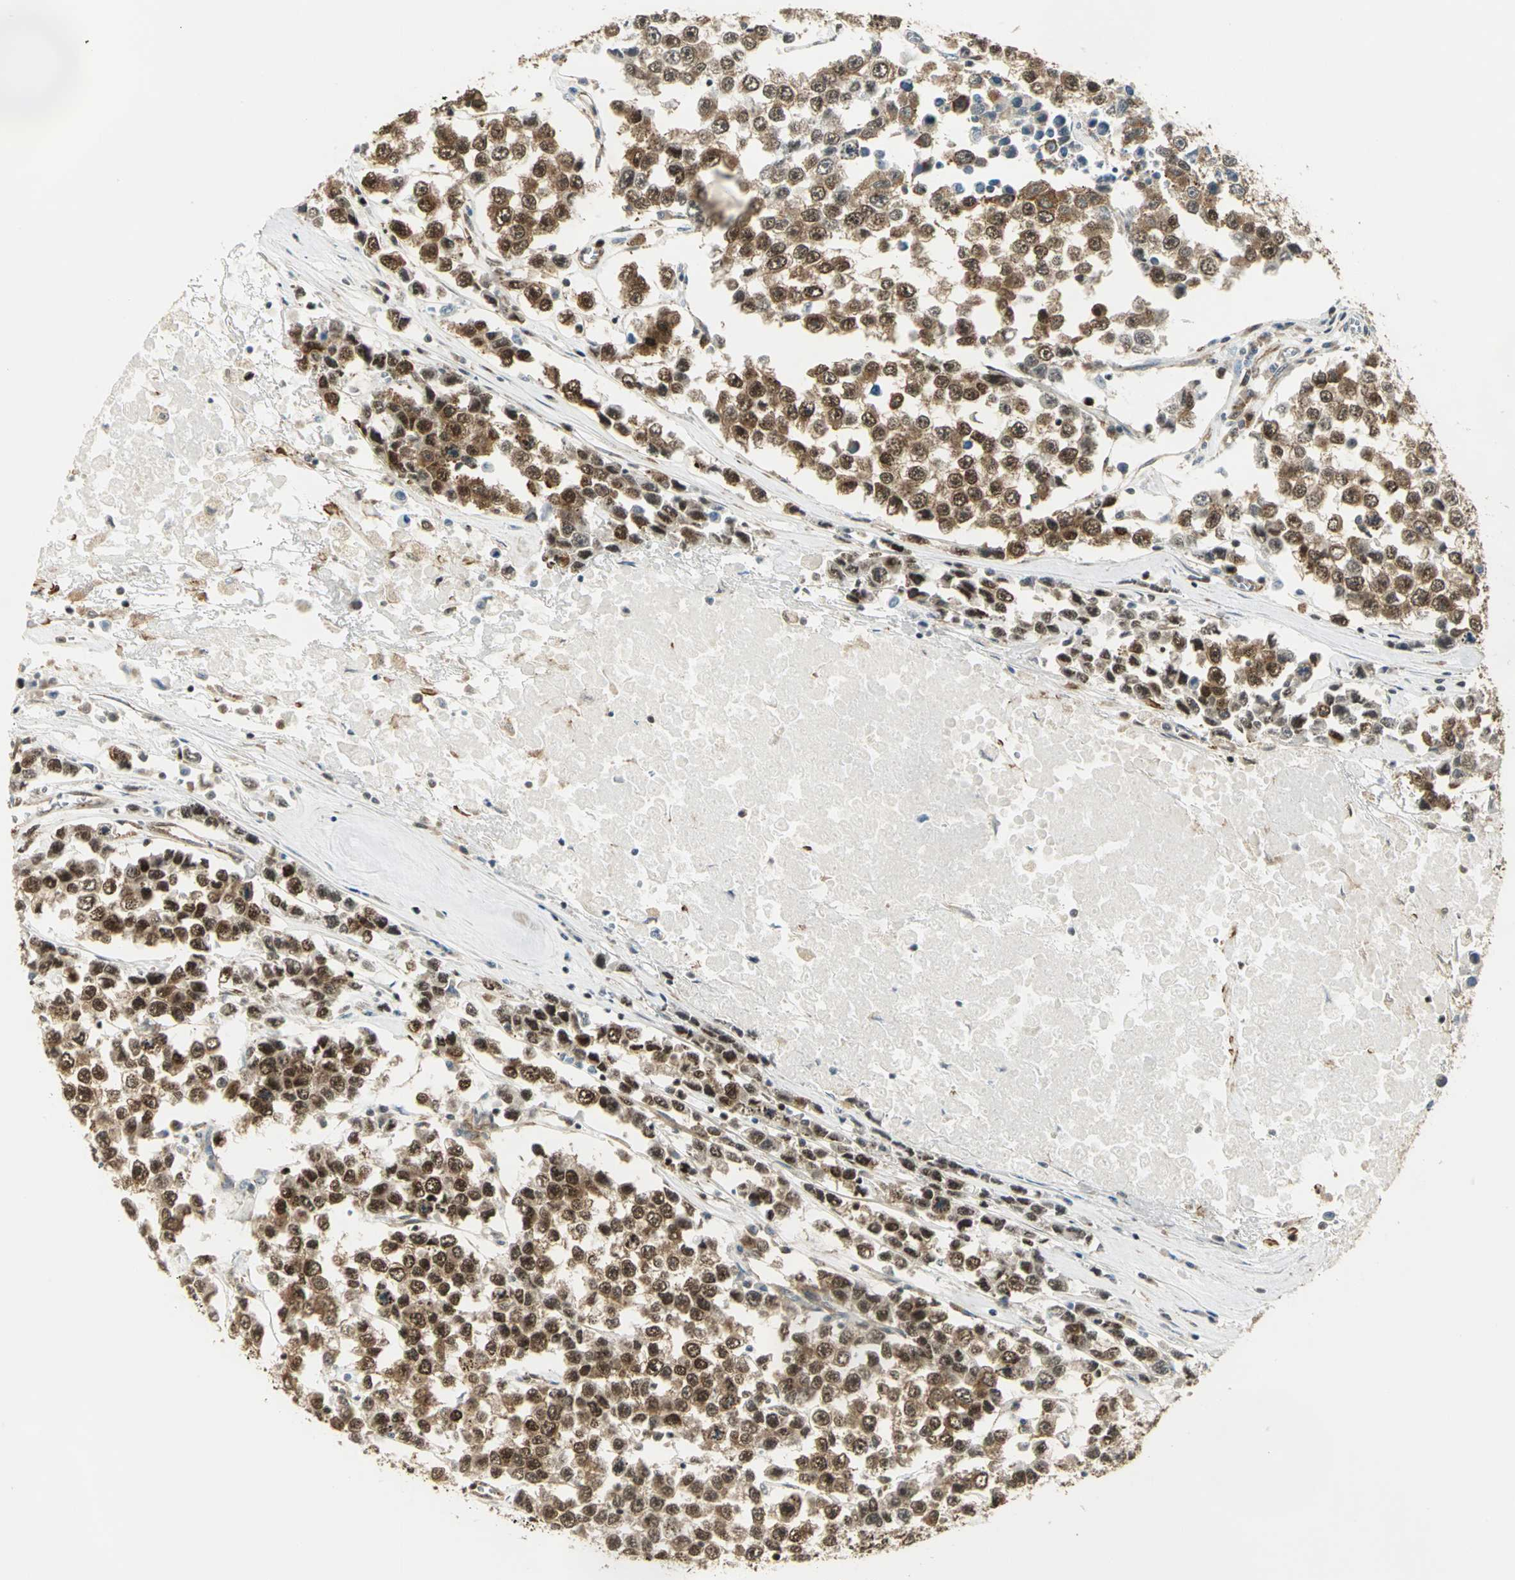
{"staining": {"intensity": "strong", "quantity": ">75%", "location": "cytoplasmic/membranous,nuclear"}, "tissue": "testis cancer", "cell_type": "Tumor cells", "image_type": "cancer", "snomed": [{"axis": "morphology", "description": "Seminoma, NOS"}, {"axis": "morphology", "description": "Carcinoma, Embryonal, NOS"}, {"axis": "topography", "description": "Testis"}], "caption": "Approximately >75% of tumor cells in human embryonal carcinoma (testis) display strong cytoplasmic/membranous and nuclear protein positivity as visualized by brown immunohistochemical staining.", "gene": "DDX5", "patient": {"sex": "male", "age": 52}}